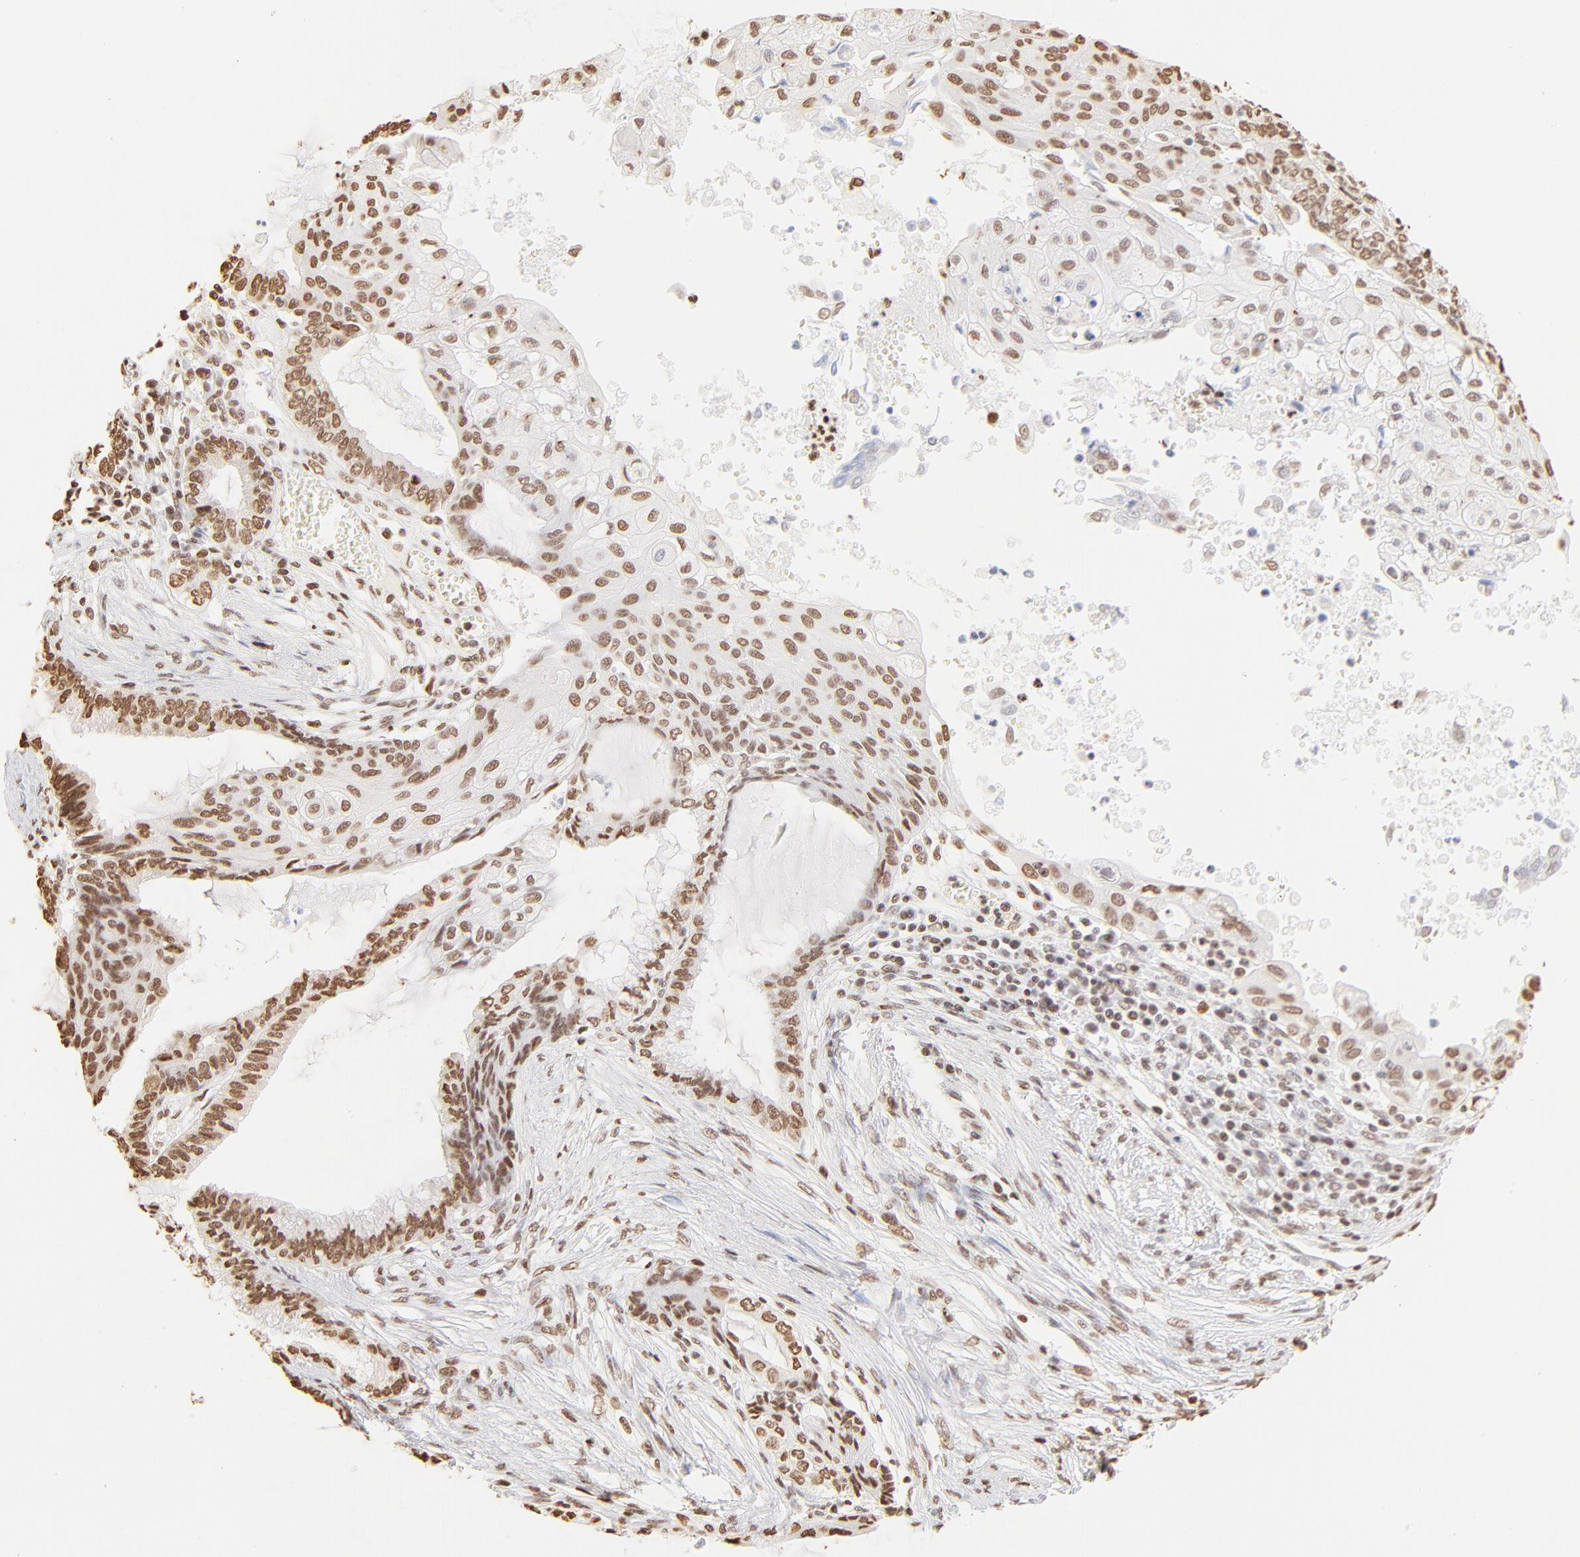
{"staining": {"intensity": "moderate", "quantity": "25%-75%", "location": "nuclear"}, "tissue": "endometrial cancer", "cell_type": "Tumor cells", "image_type": "cancer", "snomed": [{"axis": "morphology", "description": "Adenocarcinoma, NOS"}, {"axis": "topography", "description": "Endometrium"}], "caption": "About 25%-75% of tumor cells in human adenocarcinoma (endometrial) reveal moderate nuclear protein positivity as visualized by brown immunohistochemical staining.", "gene": "ZNF540", "patient": {"sex": "female", "age": 79}}